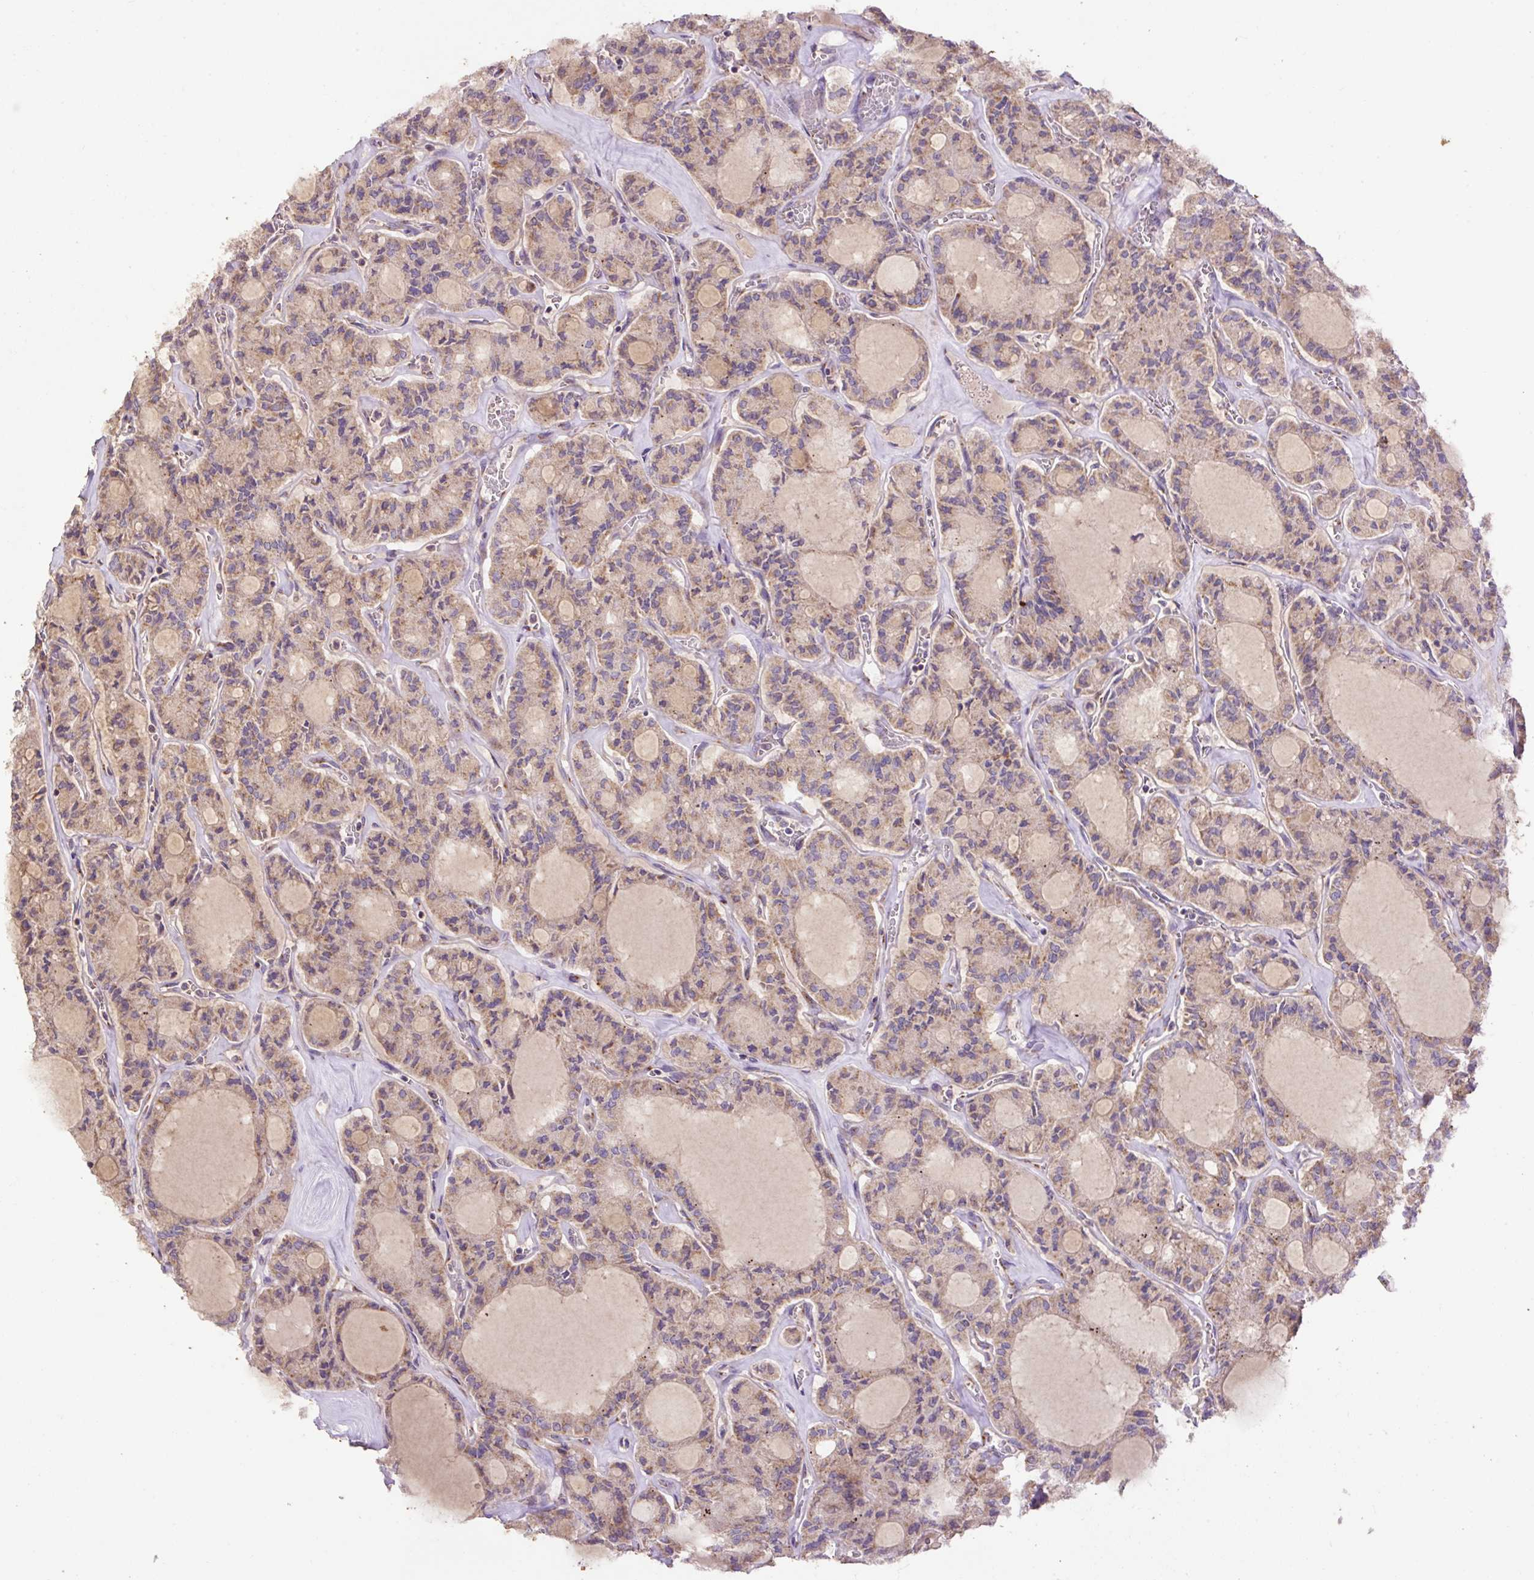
{"staining": {"intensity": "weak", "quantity": ">75%", "location": "cytoplasmic/membranous"}, "tissue": "thyroid cancer", "cell_type": "Tumor cells", "image_type": "cancer", "snomed": [{"axis": "morphology", "description": "Papillary adenocarcinoma, NOS"}, {"axis": "topography", "description": "Thyroid gland"}], "caption": "Immunohistochemistry histopathology image of human thyroid cancer (papillary adenocarcinoma) stained for a protein (brown), which displays low levels of weak cytoplasmic/membranous positivity in about >75% of tumor cells.", "gene": "ABR", "patient": {"sex": "male", "age": 87}}